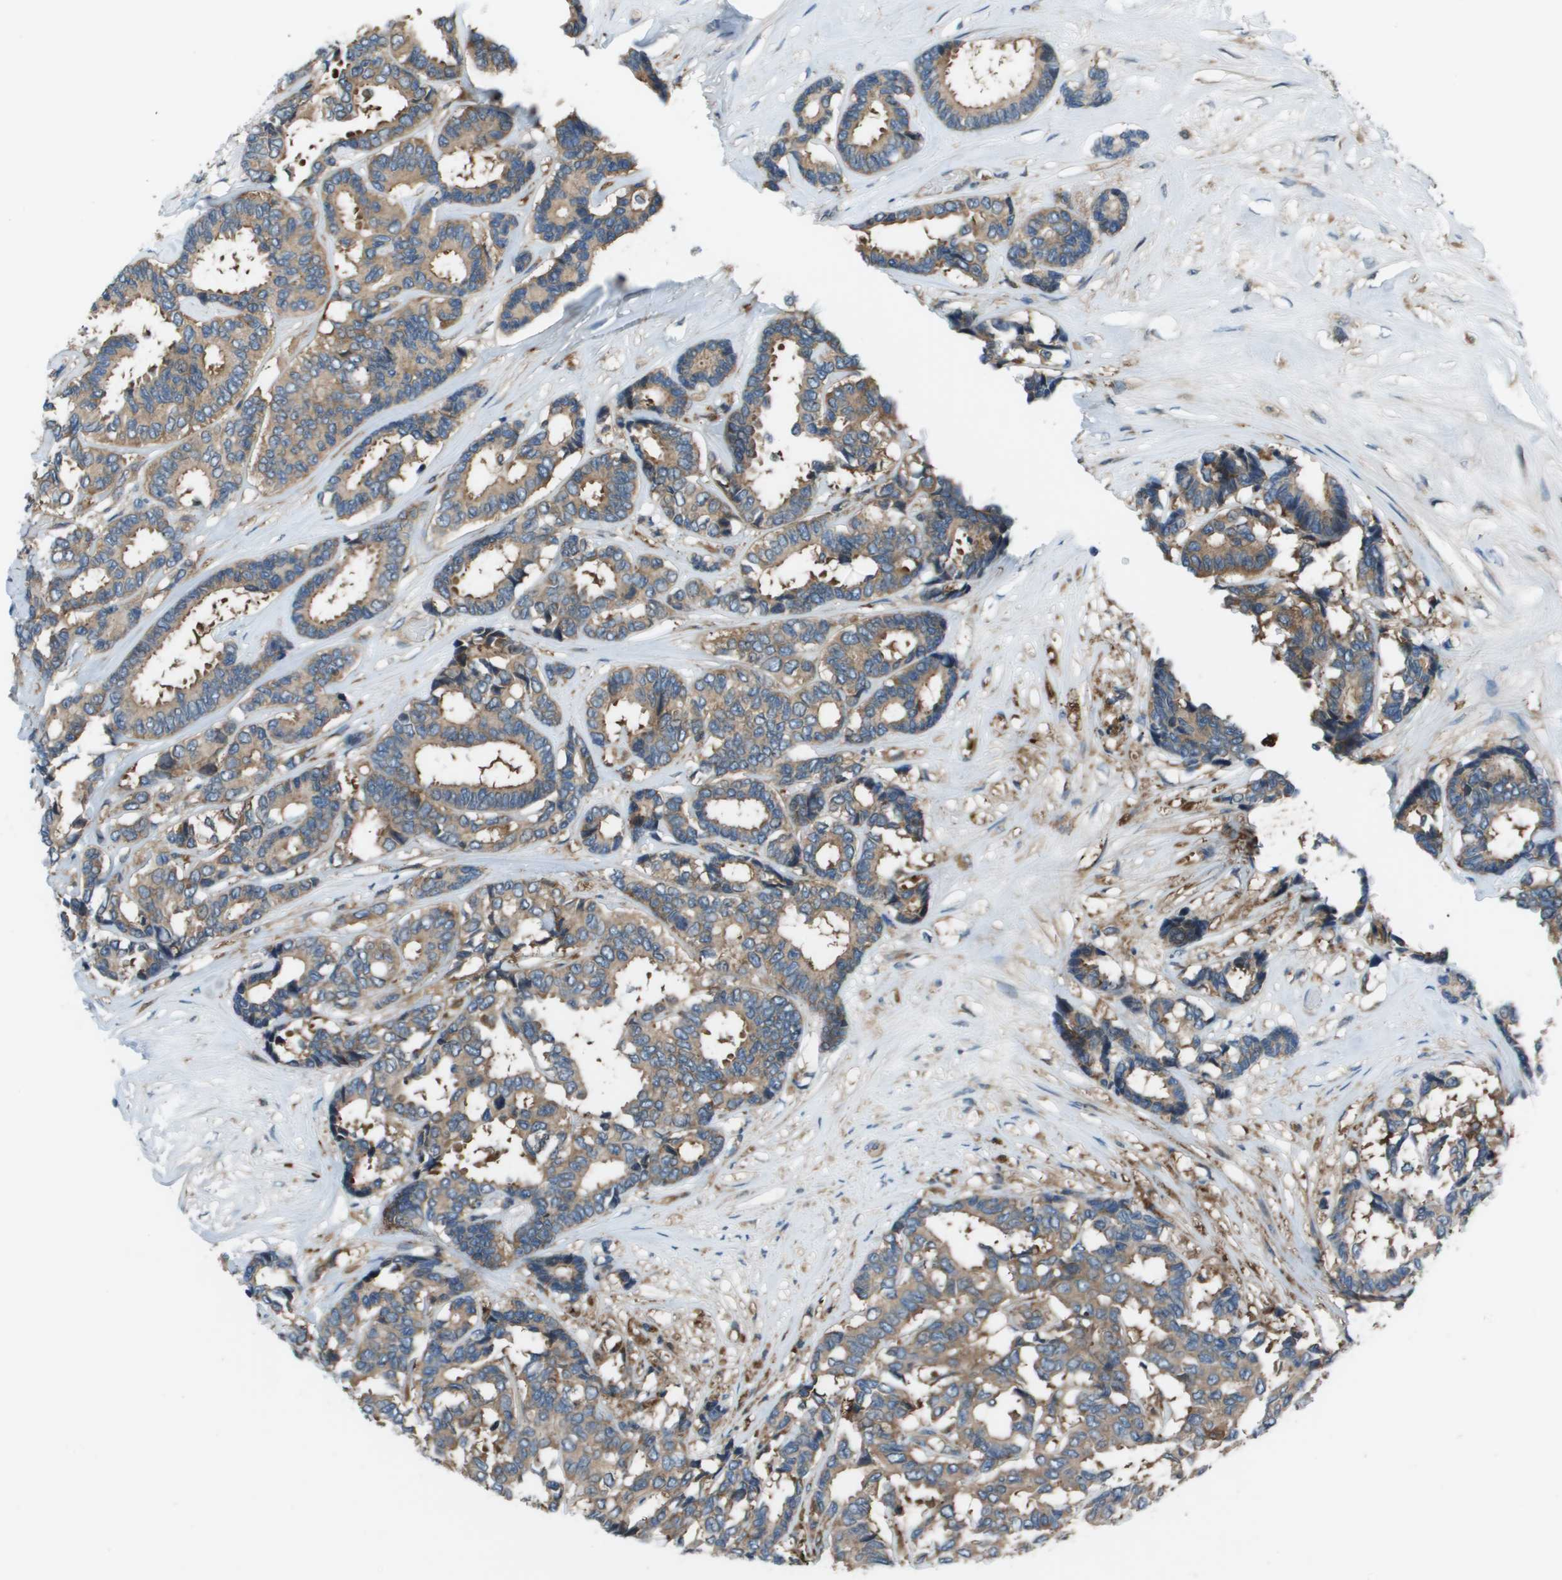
{"staining": {"intensity": "moderate", "quantity": ">75%", "location": "cytoplasmic/membranous"}, "tissue": "breast cancer", "cell_type": "Tumor cells", "image_type": "cancer", "snomed": [{"axis": "morphology", "description": "Duct carcinoma"}, {"axis": "topography", "description": "Breast"}], "caption": "This is an image of IHC staining of breast invasive ductal carcinoma, which shows moderate positivity in the cytoplasmic/membranous of tumor cells.", "gene": "EIF3B", "patient": {"sex": "female", "age": 87}}